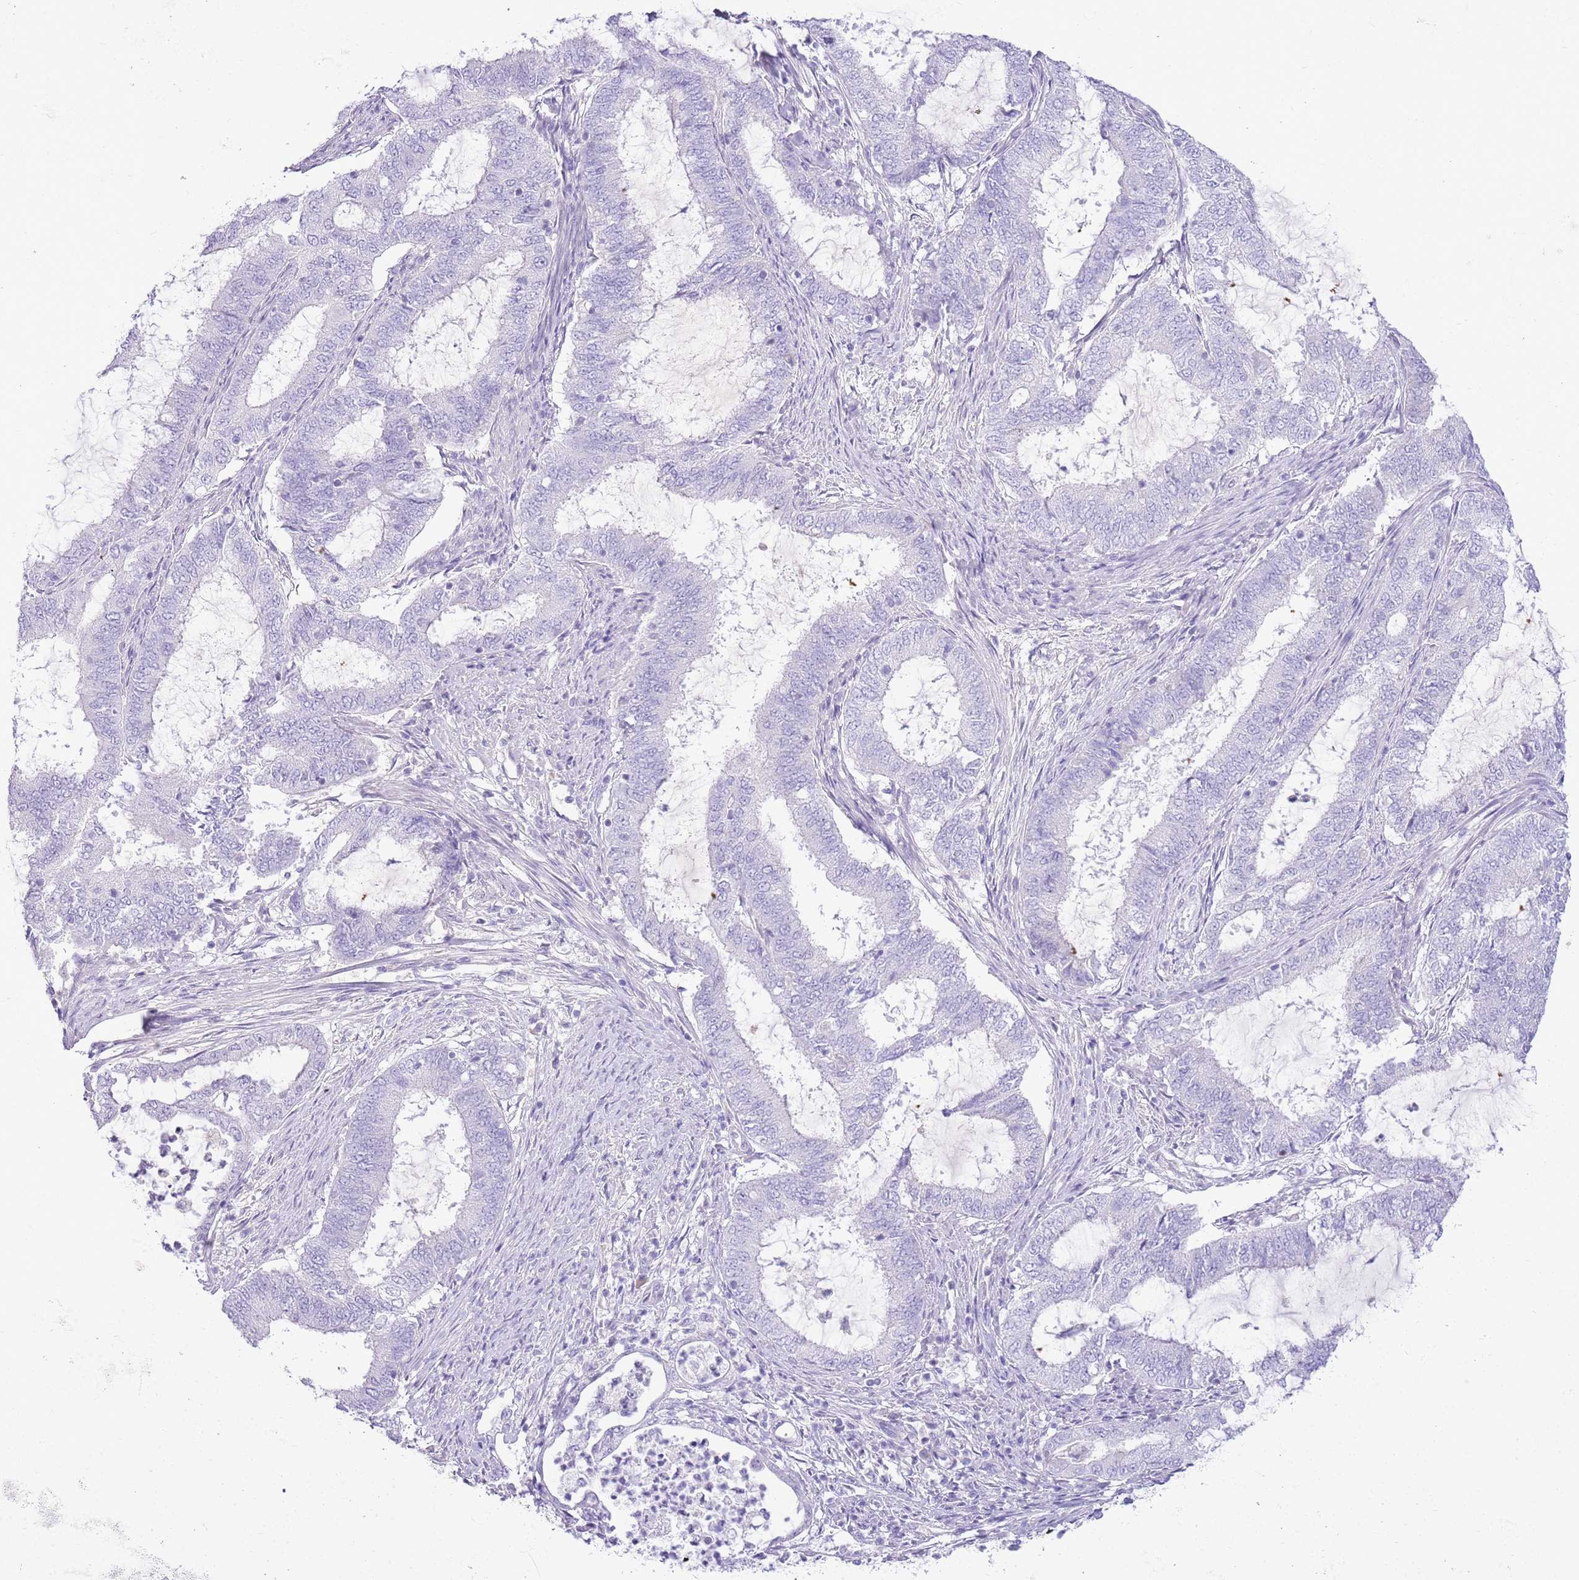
{"staining": {"intensity": "negative", "quantity": "none", "location": "none"}, "tissue": "endometrial cancer", "cell_type": "Tumor cells", "image_type": "cancer", "snomed": [{"axis": "morphology", "description": "Adenocarcinoma, NOS"}, {"axis": "topography", "description": "Endometrium"}], "caption": "Immunohistochemistry of human endometrial adenocarcinoma exhibits no expression in tumor cells. (Stains: DAB (3,3'-diaminobenzidine) IHC with hematoxylin counter stain, Microscopy: brightfield microscopy at high magnification).", "gene": "TOX2", "patient": {"sex": "female", "age": 51}}